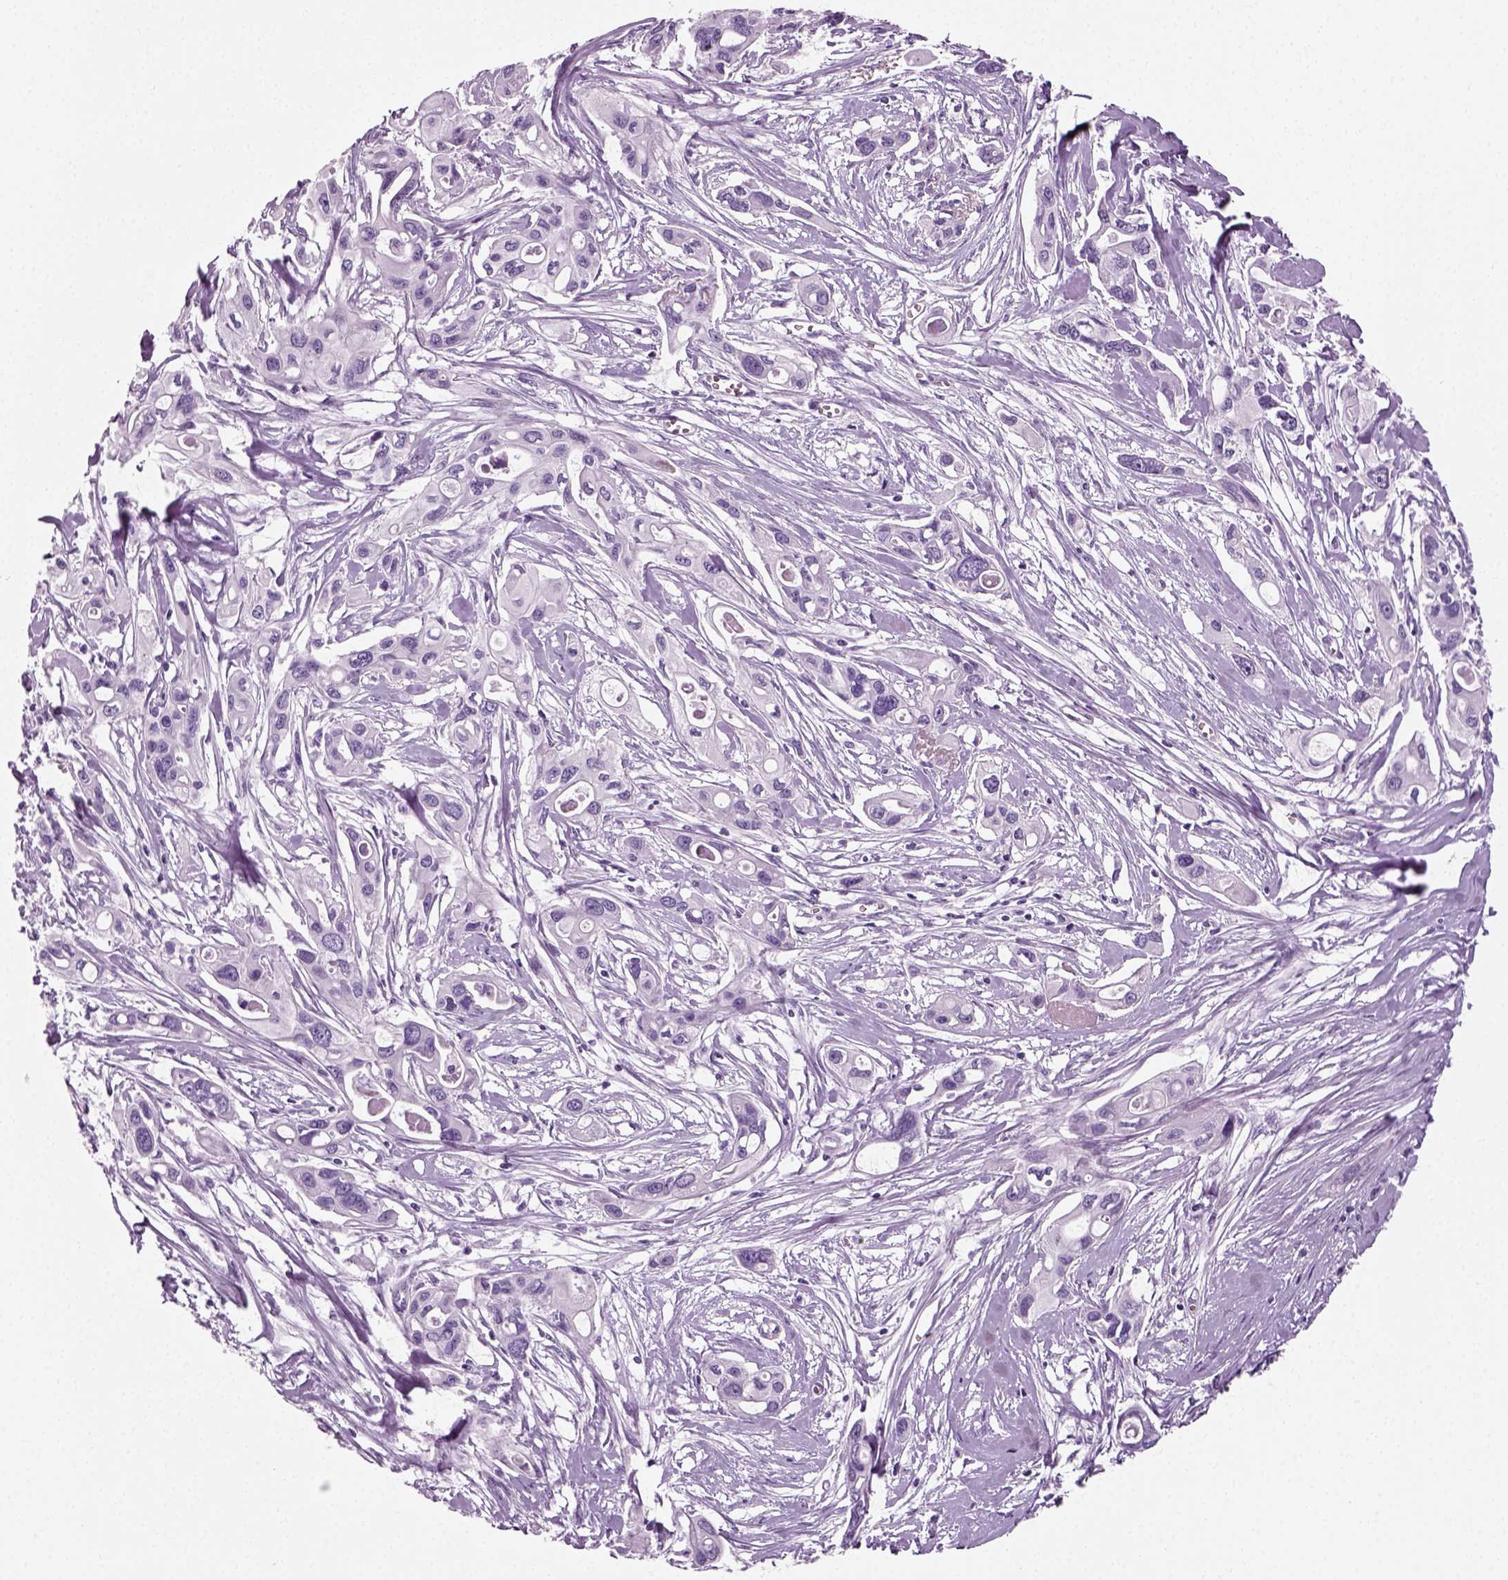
{"staining": {"intensity": "negative", "quantity": "none", "location": "none"}, "tissue": "pancreatic cancer", "cell_type": "Tumor cells", "image_type": "cancer", "snomed": [{"axis": "morphology", "description": "Adenocarcinoma, NOS"}, {"axis": "topography", "description": "Pancreas"}], "caption": "DAB (3,3'-diaminobenzidine) immunohistochemical staining of human pancreatic adenocarcinoma shows no significant positivity in tumor cells.", "gene": "SPATA31E1", "patient": {"sex": "male", "age": 60}}